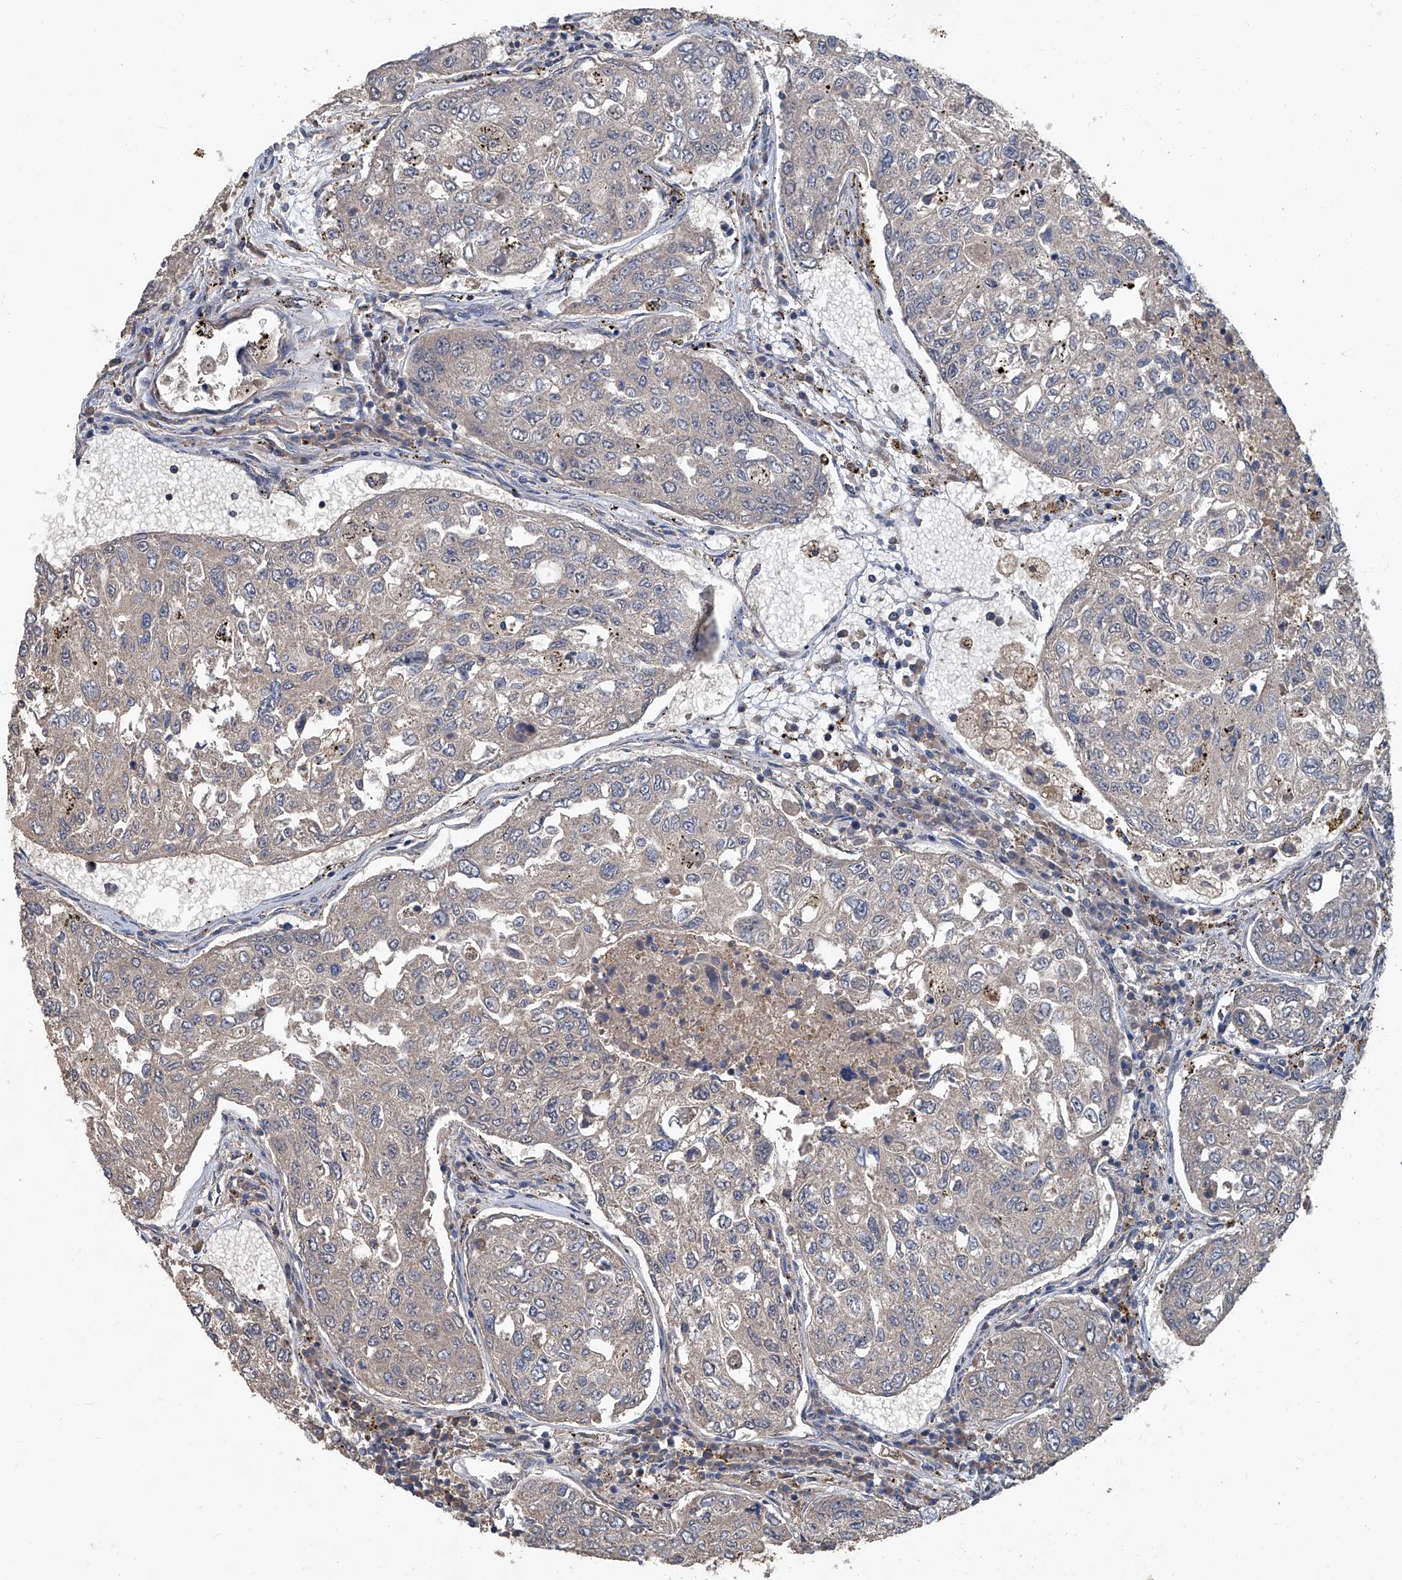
{"staining": {"intensity": "negative", "quantity": "none", "location": "none"}, "tissue": "urothelial cancer", "cell_type": "Tumor cells", "image_type": "cancer", "snomed": [{"axis": "morphology", "description": "Urothelial carcinoma, High grade"}, {"axis": "topography", "description": "Lymph node"}, {"axis": "topography", "description": "Urinary bladder"}], "caption": "This micrograph is of urothelial carcinoma (high-grade) stained with immunohistochemistry to label a protein in brown with the nuclei are counter-stained blue. There is no positivity in tumor cells.", "gene": "ANKRD34A", "patient": {"sex": "male", "age": 51}}